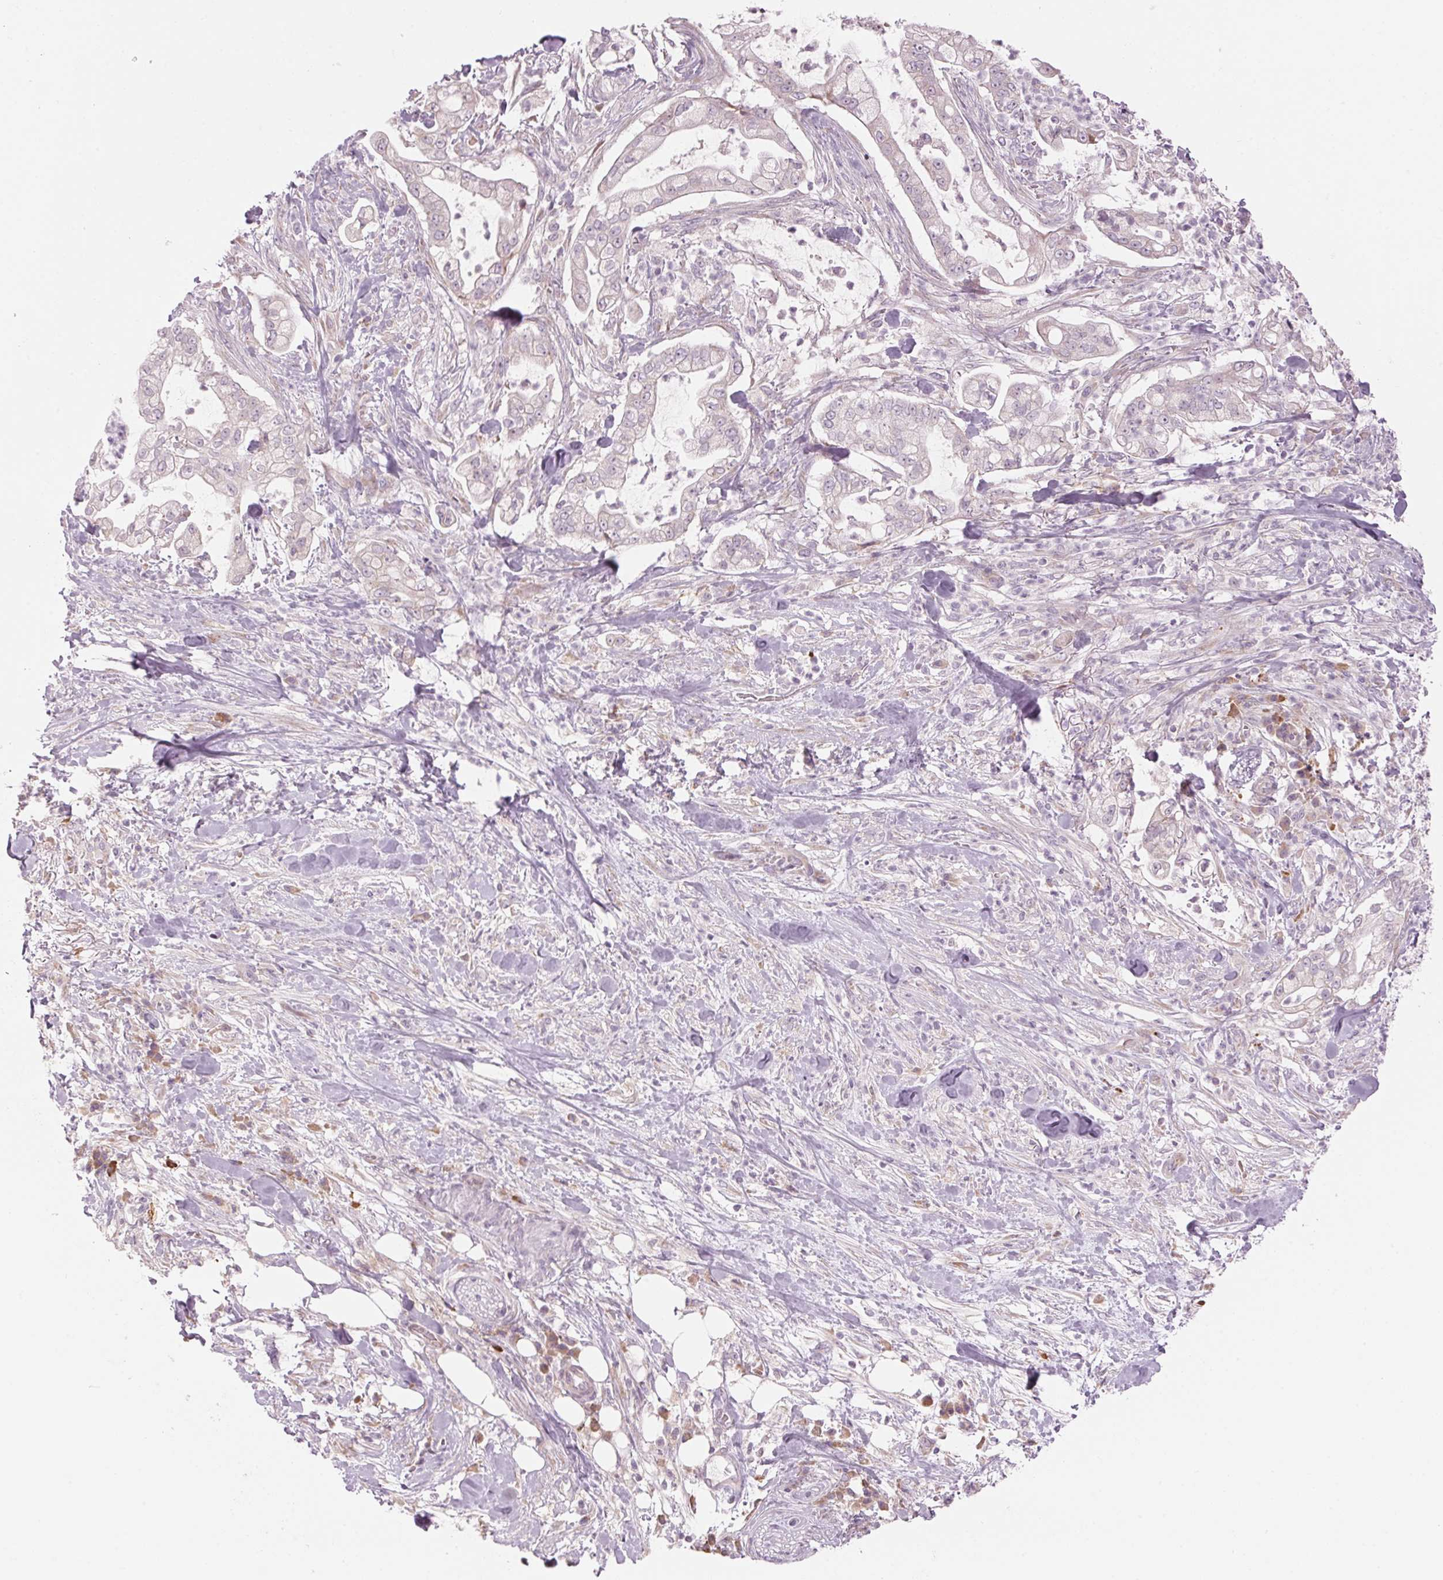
{"staining": {"intensity": "negative", "quantity": "none", "location": "none"}, "tissue": "pancreatic cancer", "cell_type": "Tumor cells", "image_type": "cancer", "snomed": [{"axis": "morphology", "description": "Adenocarcinoma, NOS"}, {"axis": "topography", "description": "Pancreas"}], "caption": "DAB (3,3'-diaminobenzidine) immunohistochemical staining of human adenocarcinoma (pancreatic) demonstrates no significant expression in tumor cells.", "gene": "GNMT", "patient": {"sex": "female", "age": 69}}